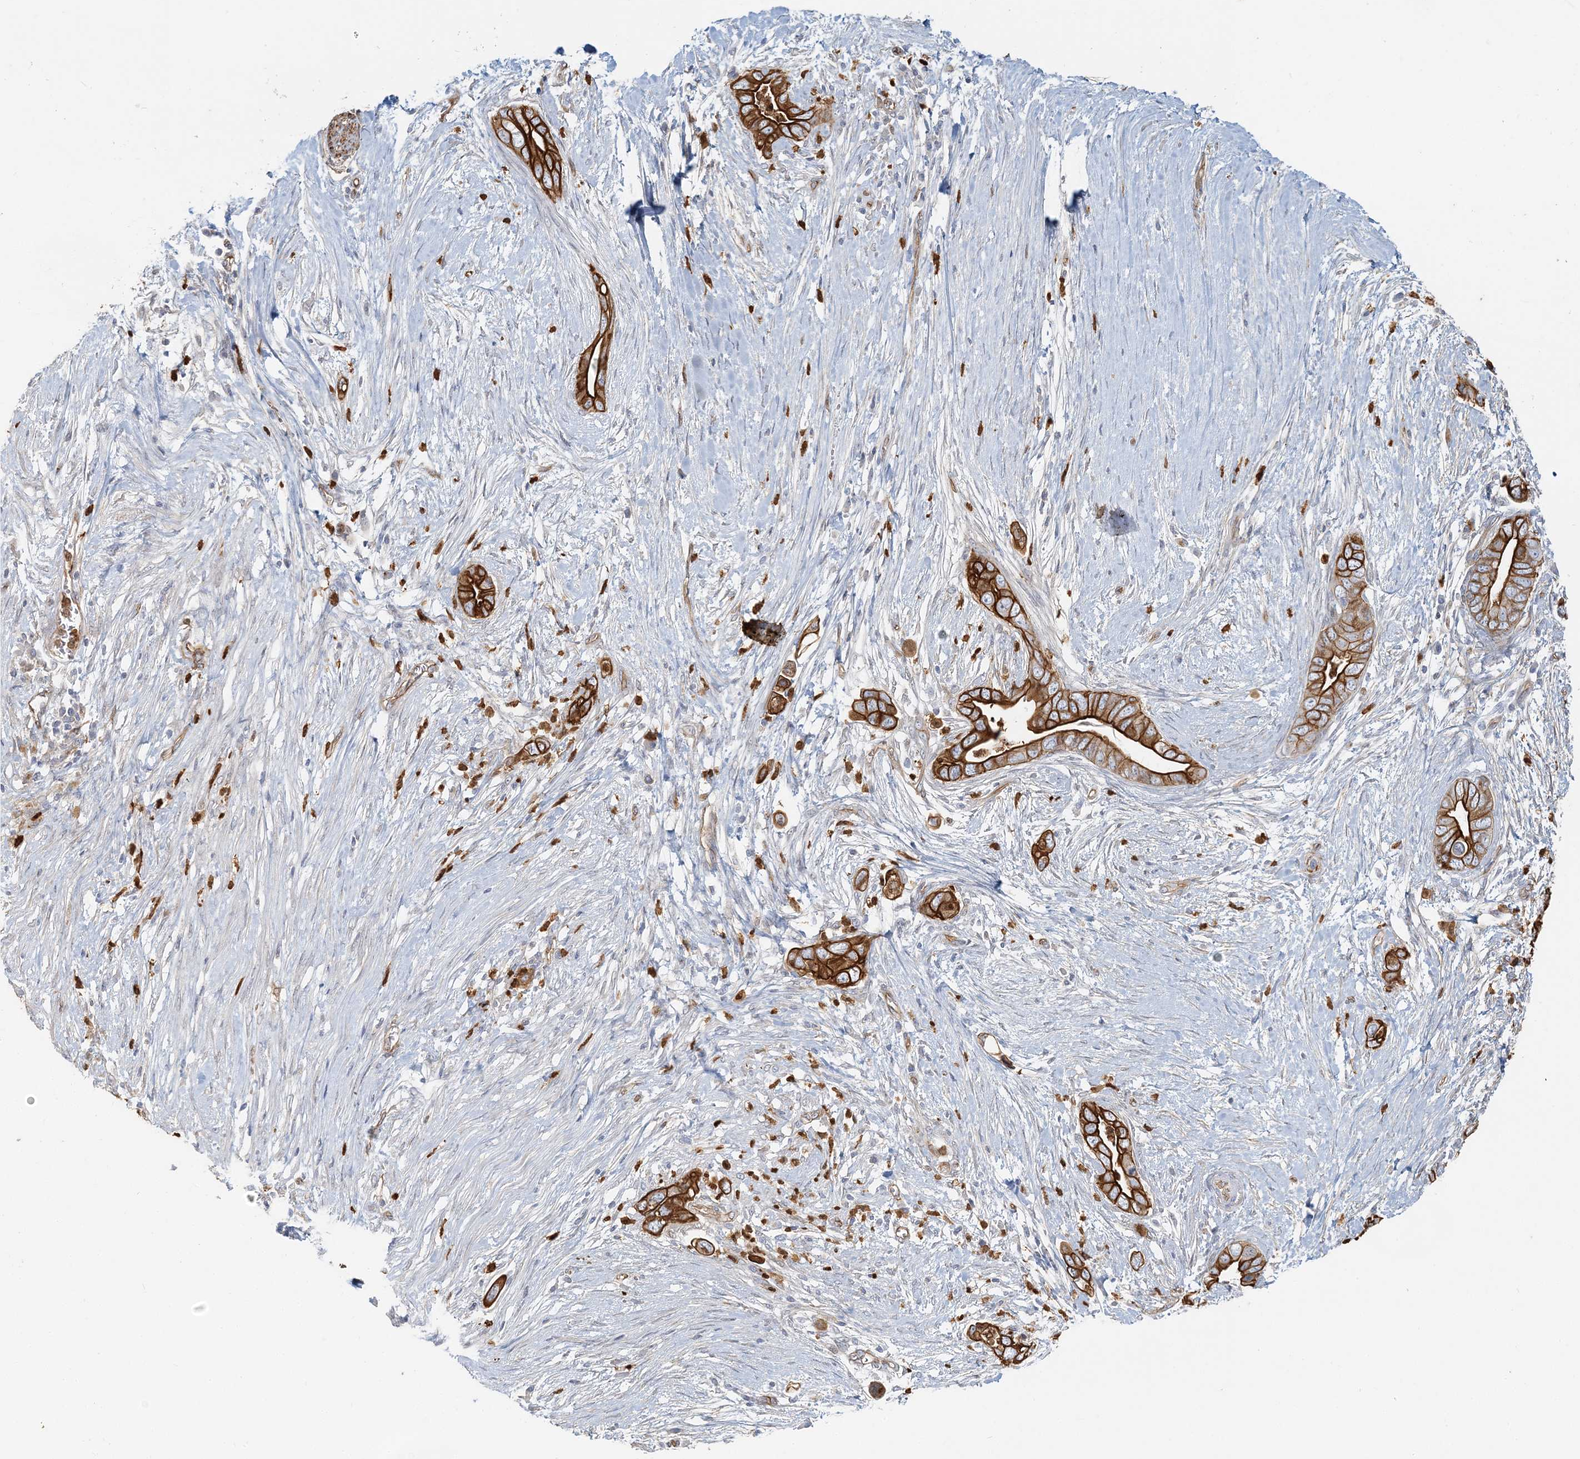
{"staining": {"intensity": "strong", "quantity": ">75%", "location": "cytoplasmic/membranous"}, "tissue": "pancreatic cancer", "cell_type": "Tumor cells", "image_type": "cancer", "snomed": [{"axis": "morphology", "description": "Adenocarcinoma, NOS"}, {"axis": "topography", "description": "Pancreas"}], "caption": "Strong cytoplasmic/membranous expression for a protein is present in about >75% of tumor cells of pancreatic adenocarcinoma using immunohistochemistry (IHC).", "gene": "DNAH1", "patient": {"sex": "male", "age": 75}}